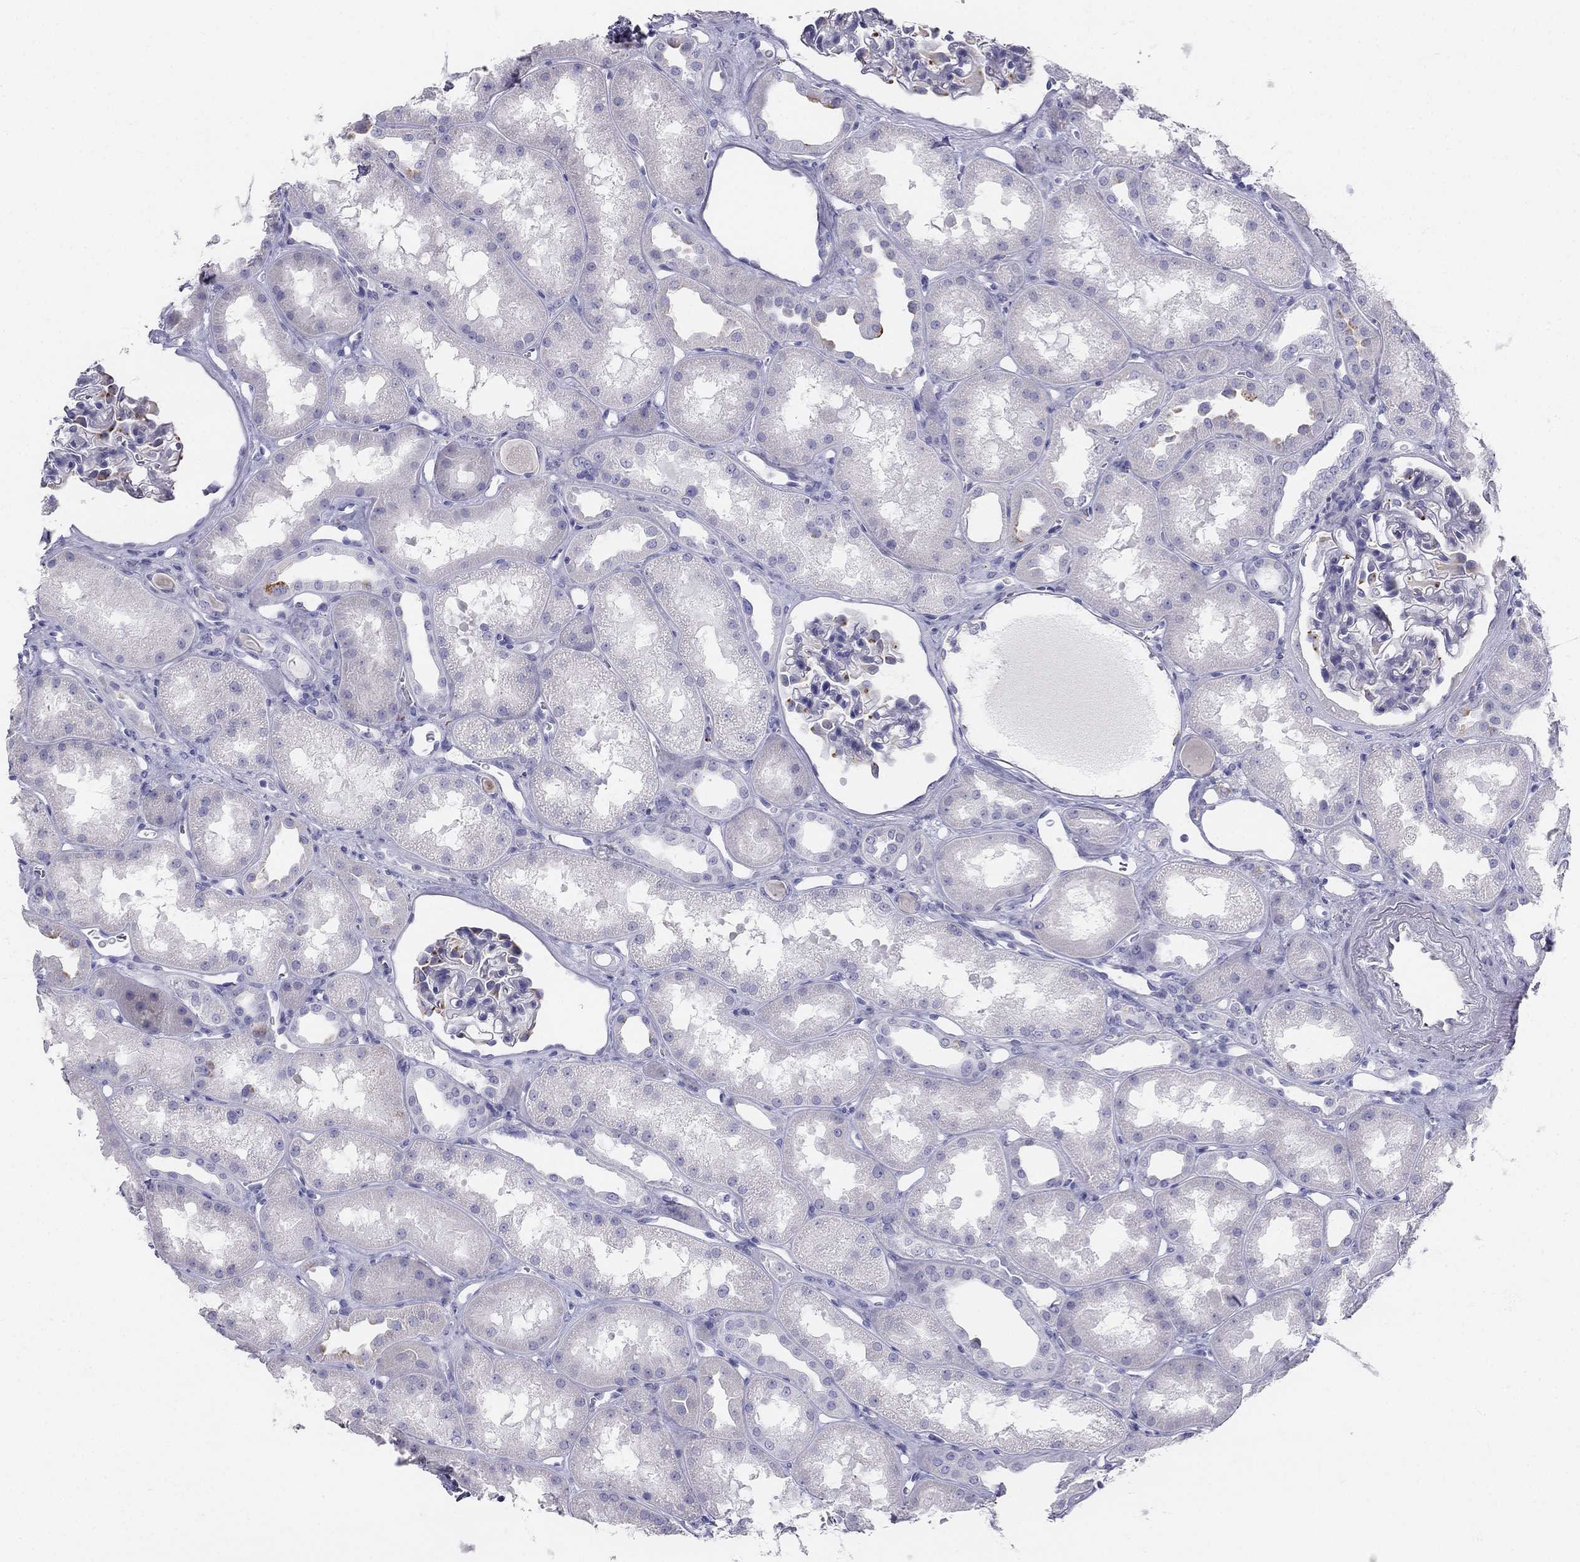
{"staining": {"intensity": "negative", "quantity": "none", "location": "none"}, "tissue": "kidney", "cell_type": "Cells in glomeruli", "image_type": "normal", "snomed": [{"axis": "morphology", "description": "Normal tissue, NOS"}, {"axis": "topography", "description": "Kidney"}], "caption": "Cells in glomeruli show no significant expression in benign kidney. (DAB immunohistochemistry (IHC) with hematoxylin counter stain).", "gene": "ALOXE3", "patient": {"sex": "male", "age": 61}}